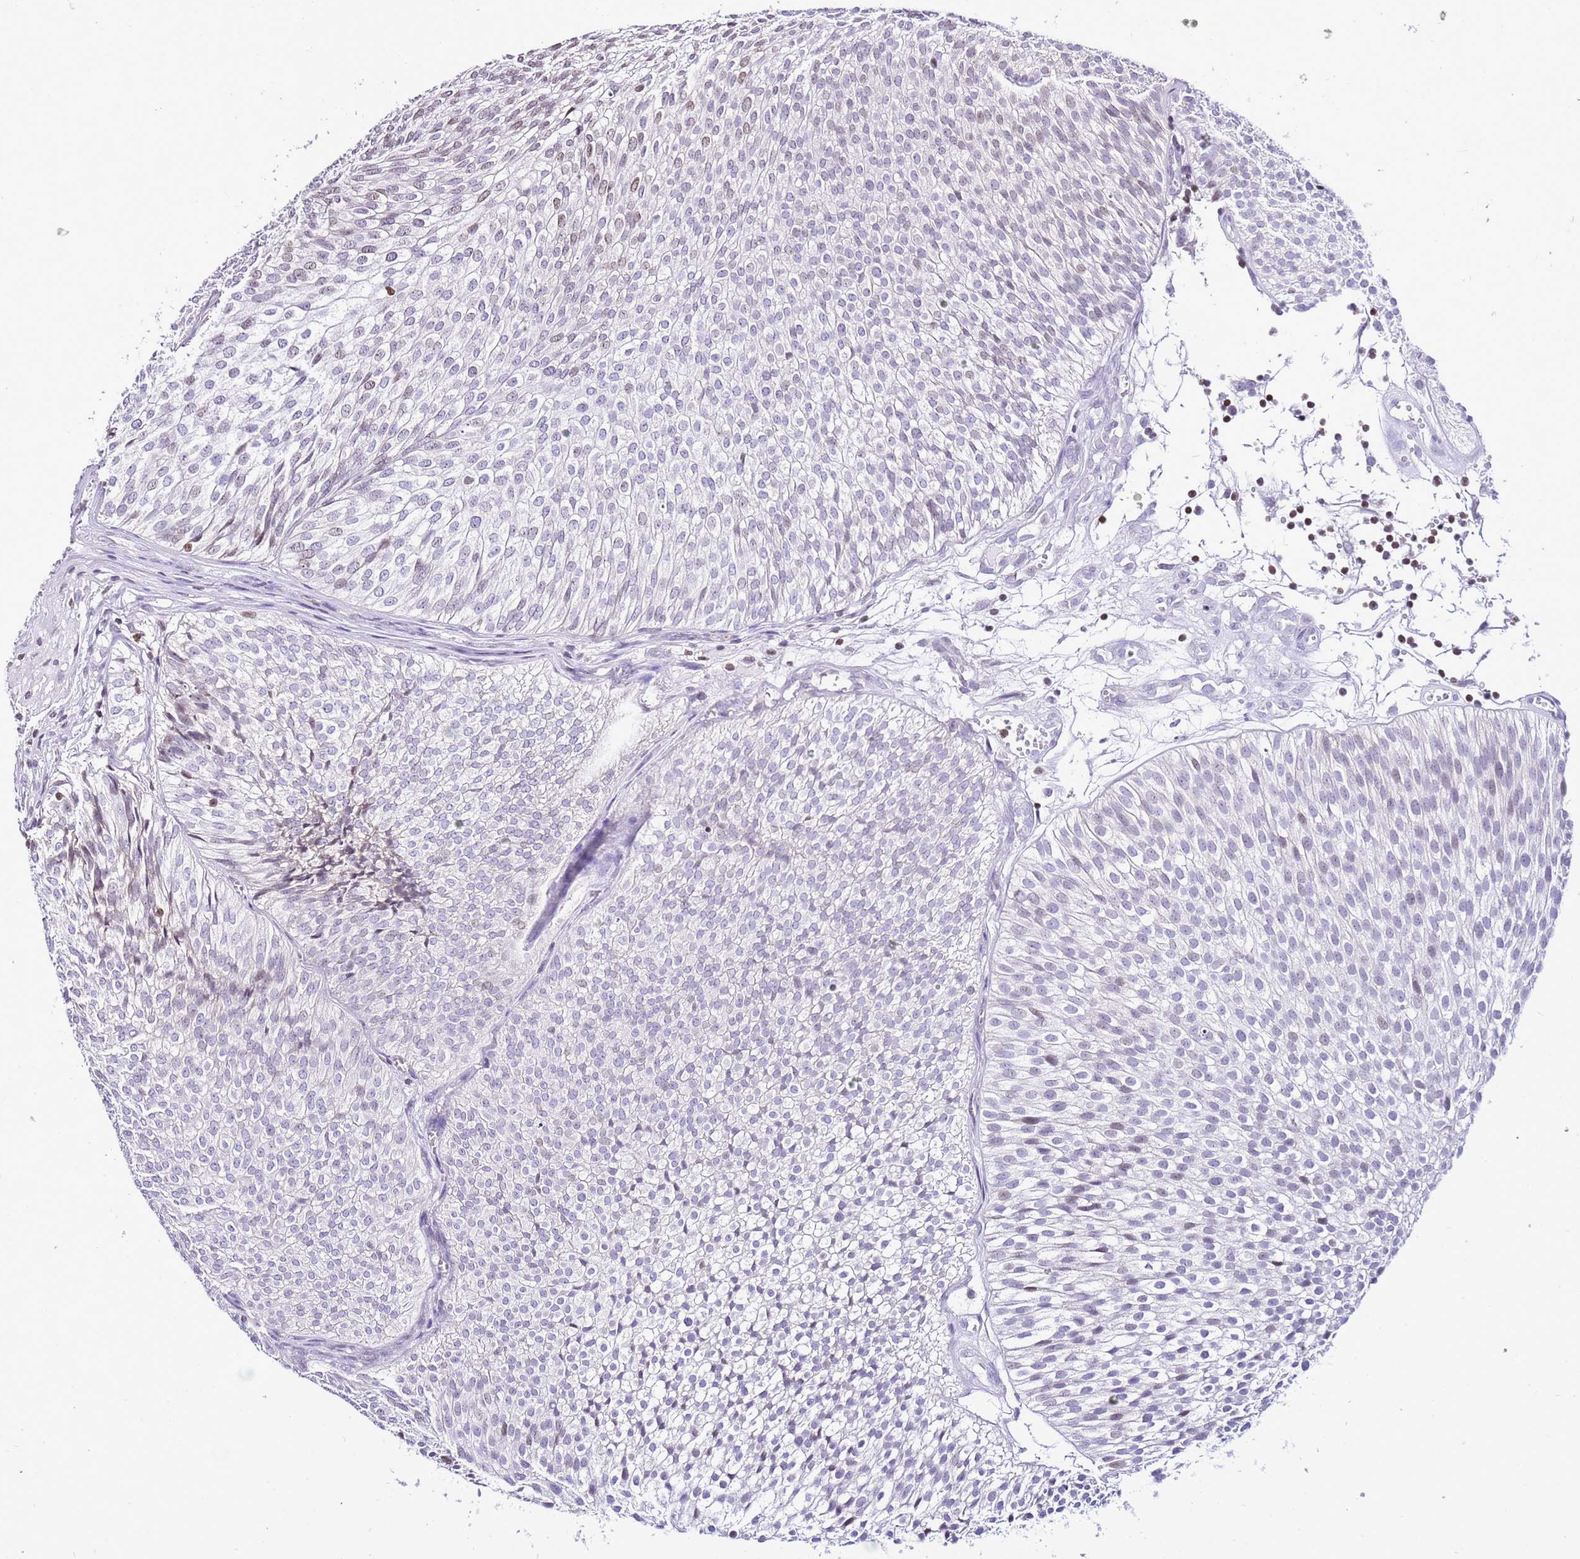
{"staining": {"intensity": "weak", "quantity": "25%-75%", "location": "nuclear"}, "tissue": "urothelial cancer", "cell_type": "Tumor cells", "image_type": "cancer", "snomed": [{"axis": "morphology", "description": "Urothelial carcinoma, Low grade"}, {"axis": "topography", "description": "Urinary bladder"}], "caption": "High-power microscopy captured an IHC histopathology image of urothelial cancer, revealing weak nuclear staining in about 25%-75% of tumor cells. Ihc stains the protein in brown and the nuclei are stained blue.", "gene": "PRR15", "patient": {"sex": "male", "age": 91}}